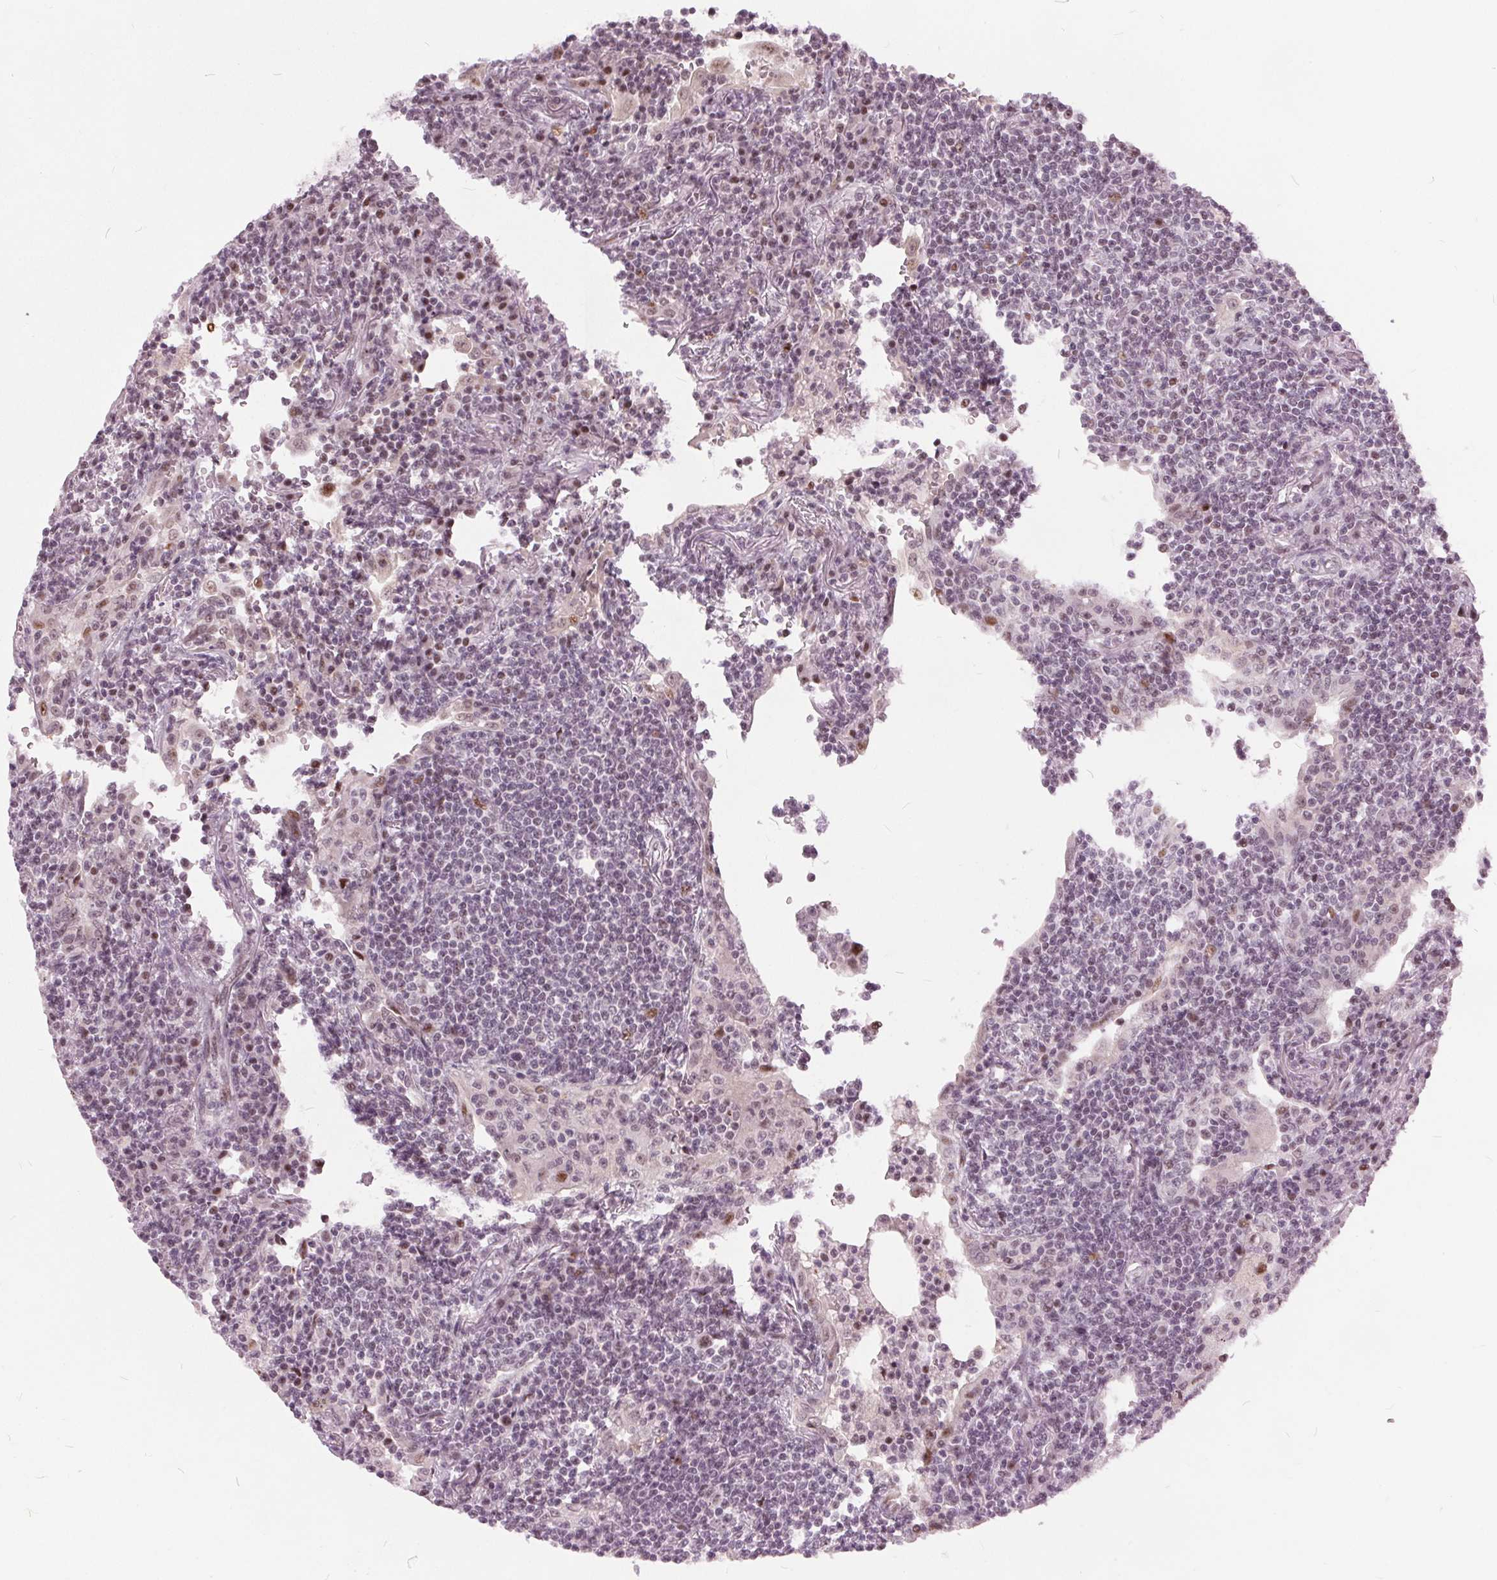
{"staining": {"intensity": "weak", "quantity": "25%-75%", "location": "nuclear"}, "tissue": "lymphoma", "cell_type": "Tumor cells", "image_type": "cancer", "snomed": [{"axis": "morphology", "description": "Malignant lymphoma, non-Hodgkin's type, Low grade"}, {"axis": "topography", "description": "Lung"}], "caption": "Immunohistochemistry (IHC) of malignant lymphoma, non-Hodgkin's type (low-grade) exhibits low levels of weak nuclear expression in about 25%-75% of tumor cells.", "gene": "TTC34", "patient": {"sex": "female", "age": 71}}